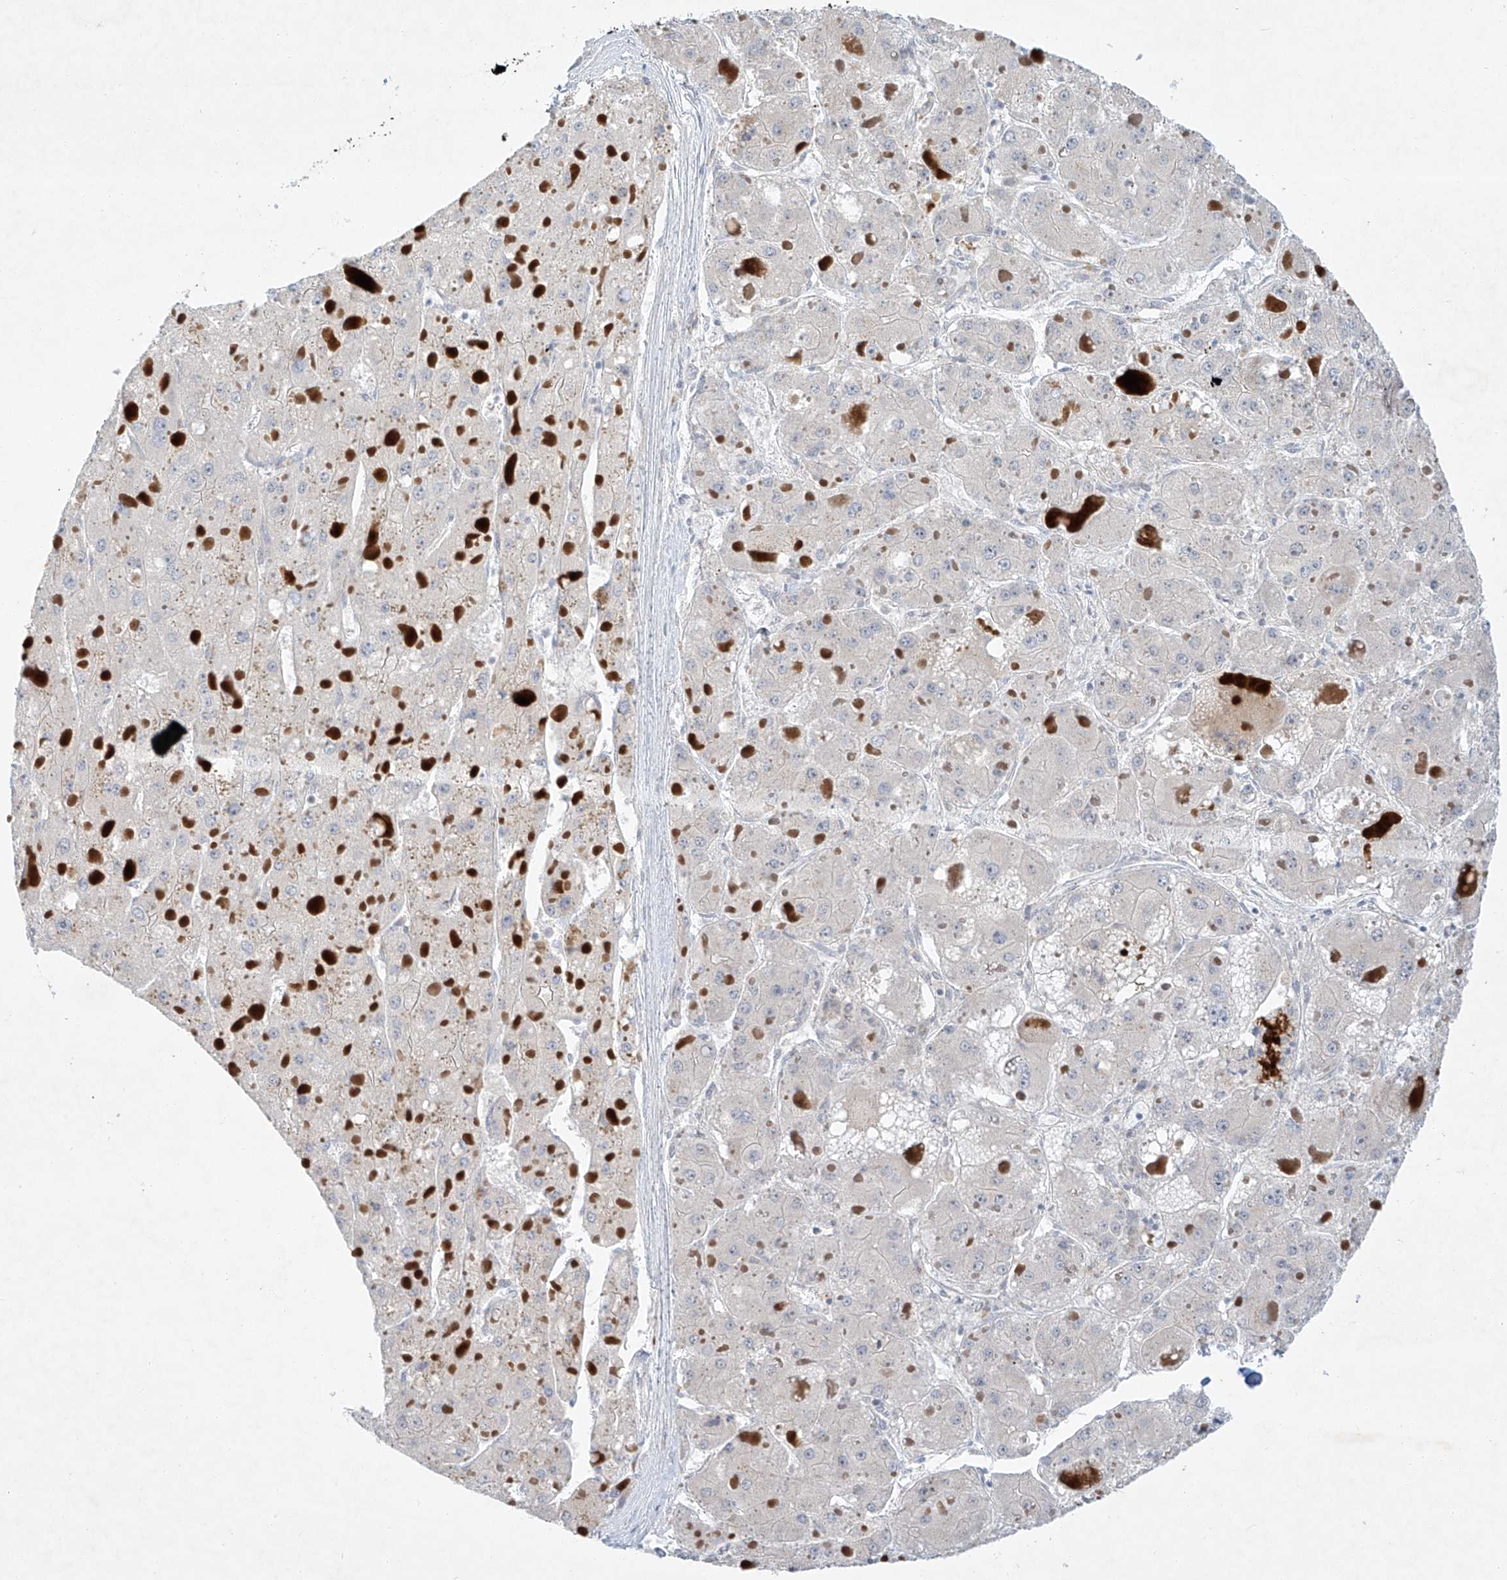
{"staining": {"intensity": "negative", "quantity": "none", "location": "none"}, "tissue": "liver cancer", "cell_type": "Tumor cells", "image_type": "cancer", "snomed": [{"axis": "morphology", "description": "Carcinoma, Hepatocellular, NOS"}, {"axis": "topography", "description": "Liver"}], "caption": "Tumor cells are negative for protein expression in human liver cancer (hepatocellular carcinoma).", "gene": "PAK6", "patient": {"sex": "female", "age": 73}}